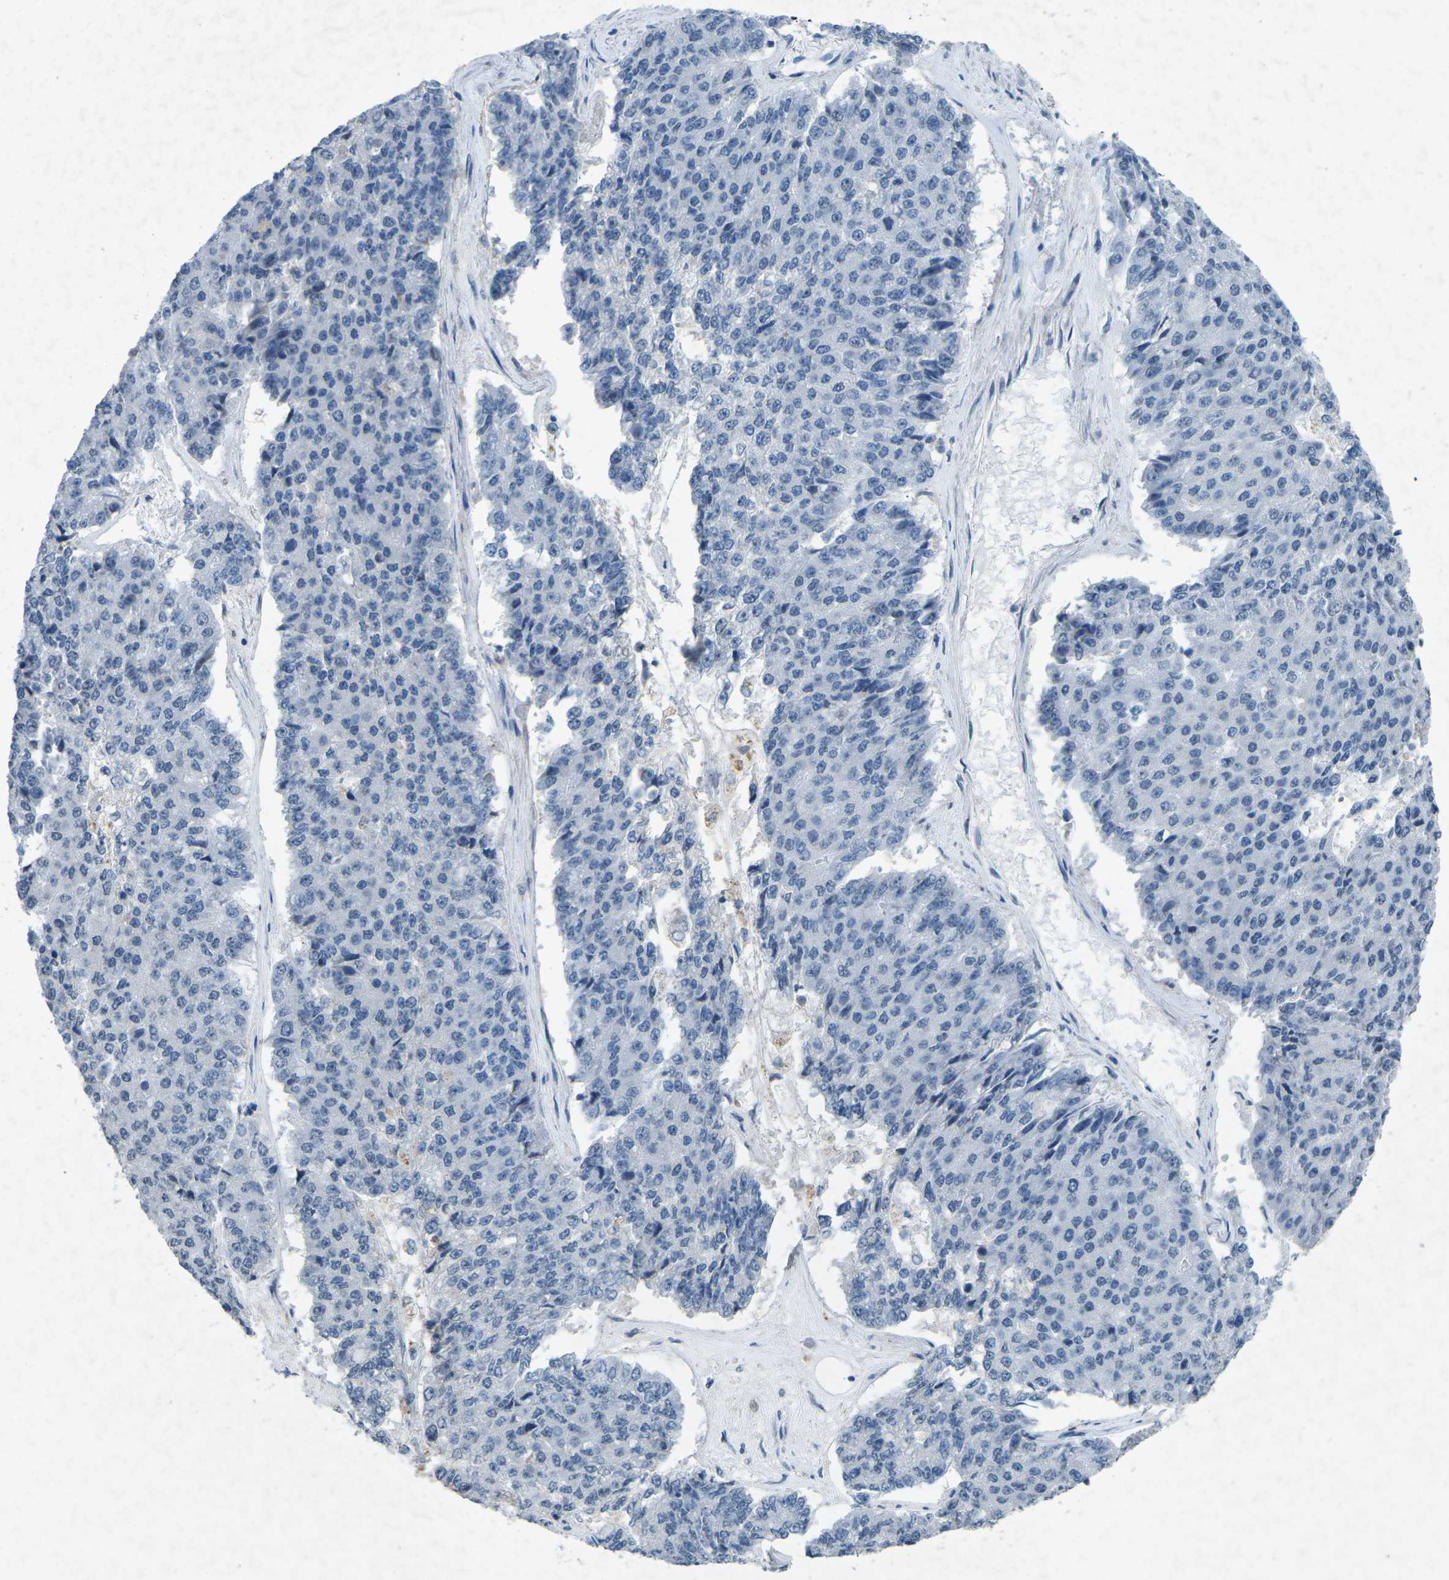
{"staining": {"intensity": "negative", "quantity": "none", "location": "none"}, "tissue": "pancreatic cancer", "cell_type": "Tumor cells", "image_type": "cancer", "snomed": [{"axis": "morphology", "description": "Adenocarcinoma, NOS"}, {"axis": "topography", "description": "Pancreas"}], "caption": "There is no significant expression in tumor cells of pancreatic cancer. (DAB (3,3'-diaminobenzidine) IHC, high magnification).", "gene": "A1BG", "patient": {"sex": "male", "age": 50}}